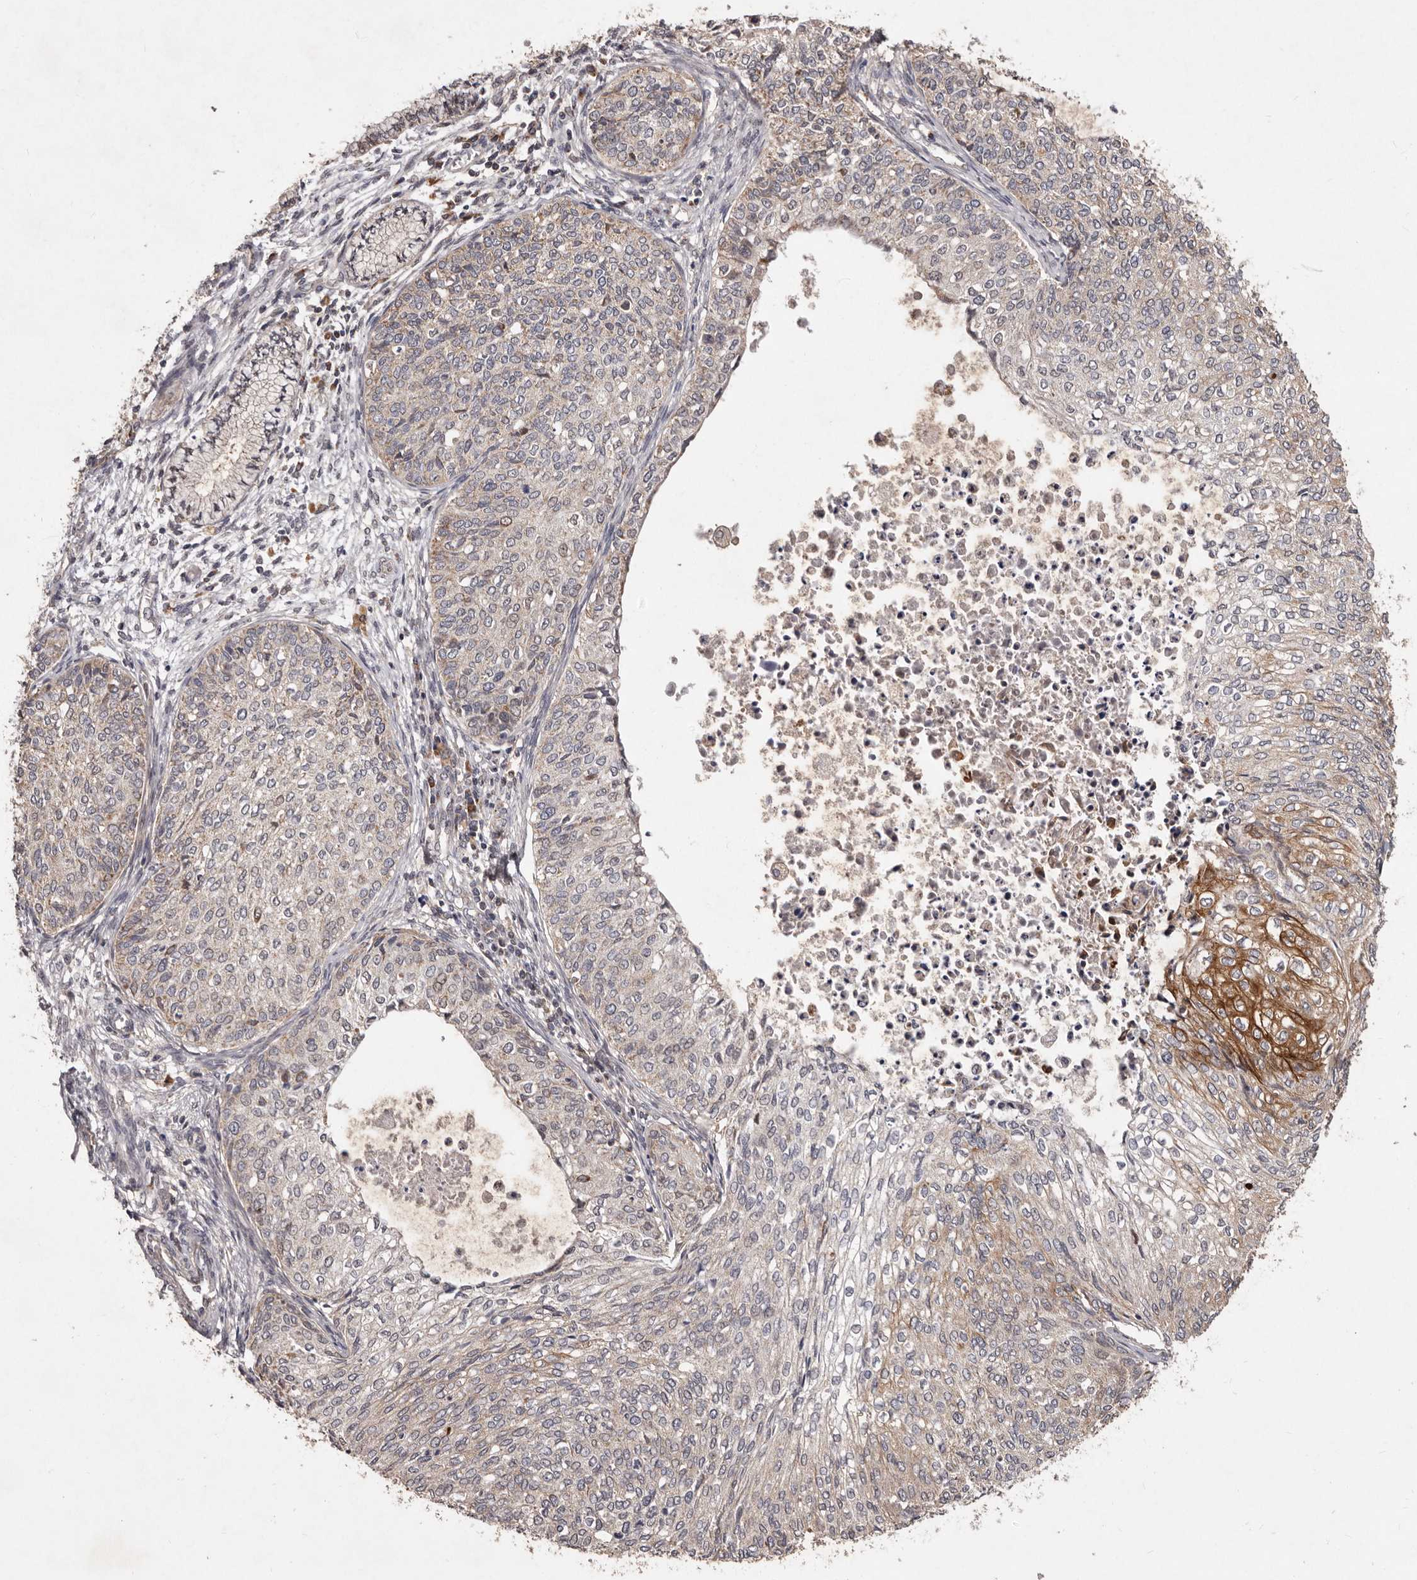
{"staining": {"intensity": "moderate", "quantity": "<25%", "location": "cytoplasmic/membranous"}, "tissue": "cervical cancer", "cell_type": "Tumor cells", "image_type": "cancer", "snomed": [{"axis": "morphology", "description": "Squamous cell carcinoma, NOS"}, {"axis": "topography", "description": "Cervix"}], "caption": "There is low levels of moderate cytoplasmic/membranous staining in tumor cells of cervical cancer (squamous cell carcinoma), as demonstrated by immunohistochemical staining (brown color).", "gene": "FLAD1", "patient": {"sex": "female", "age": 37}}